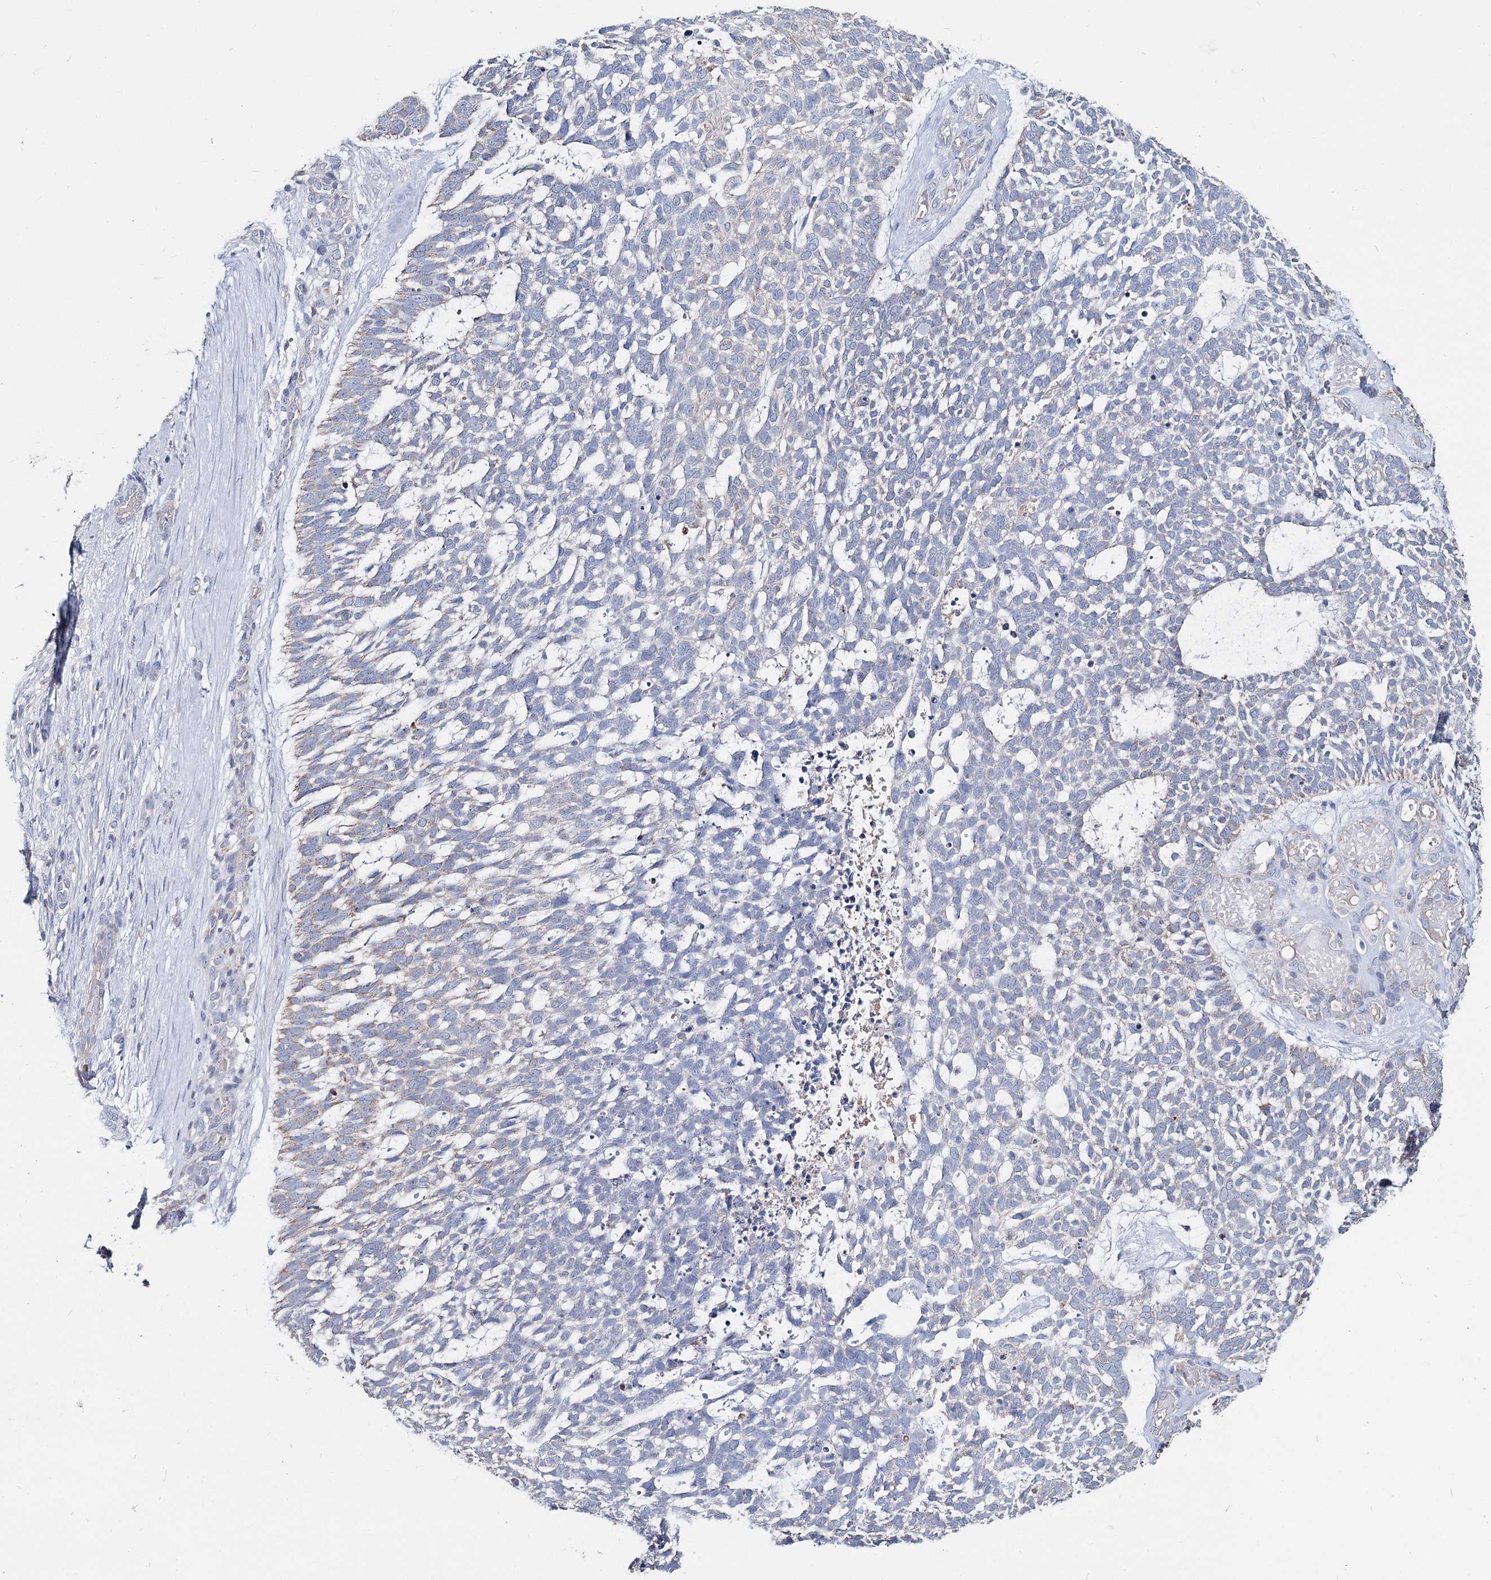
{"staining": {"intensity": "negative", "quantity": "none", "location": "none"}, "tissue": "skin cancer", "cell_type": "Tumor cells", "image_type": "cancer", "snomed": [{"axis": "morphology", "description": "Basal cell carcinoma"}, {"axis": "topography", "description": "Skin"}], "caption": "An immunohistochemistry micrograph of skin basal cell carcinoma is shown. There is no staining in tumor cells of skin basal cell carcinoma.", "gene": "MCCC2", "patient": {"sex": "male", "age": 88}}